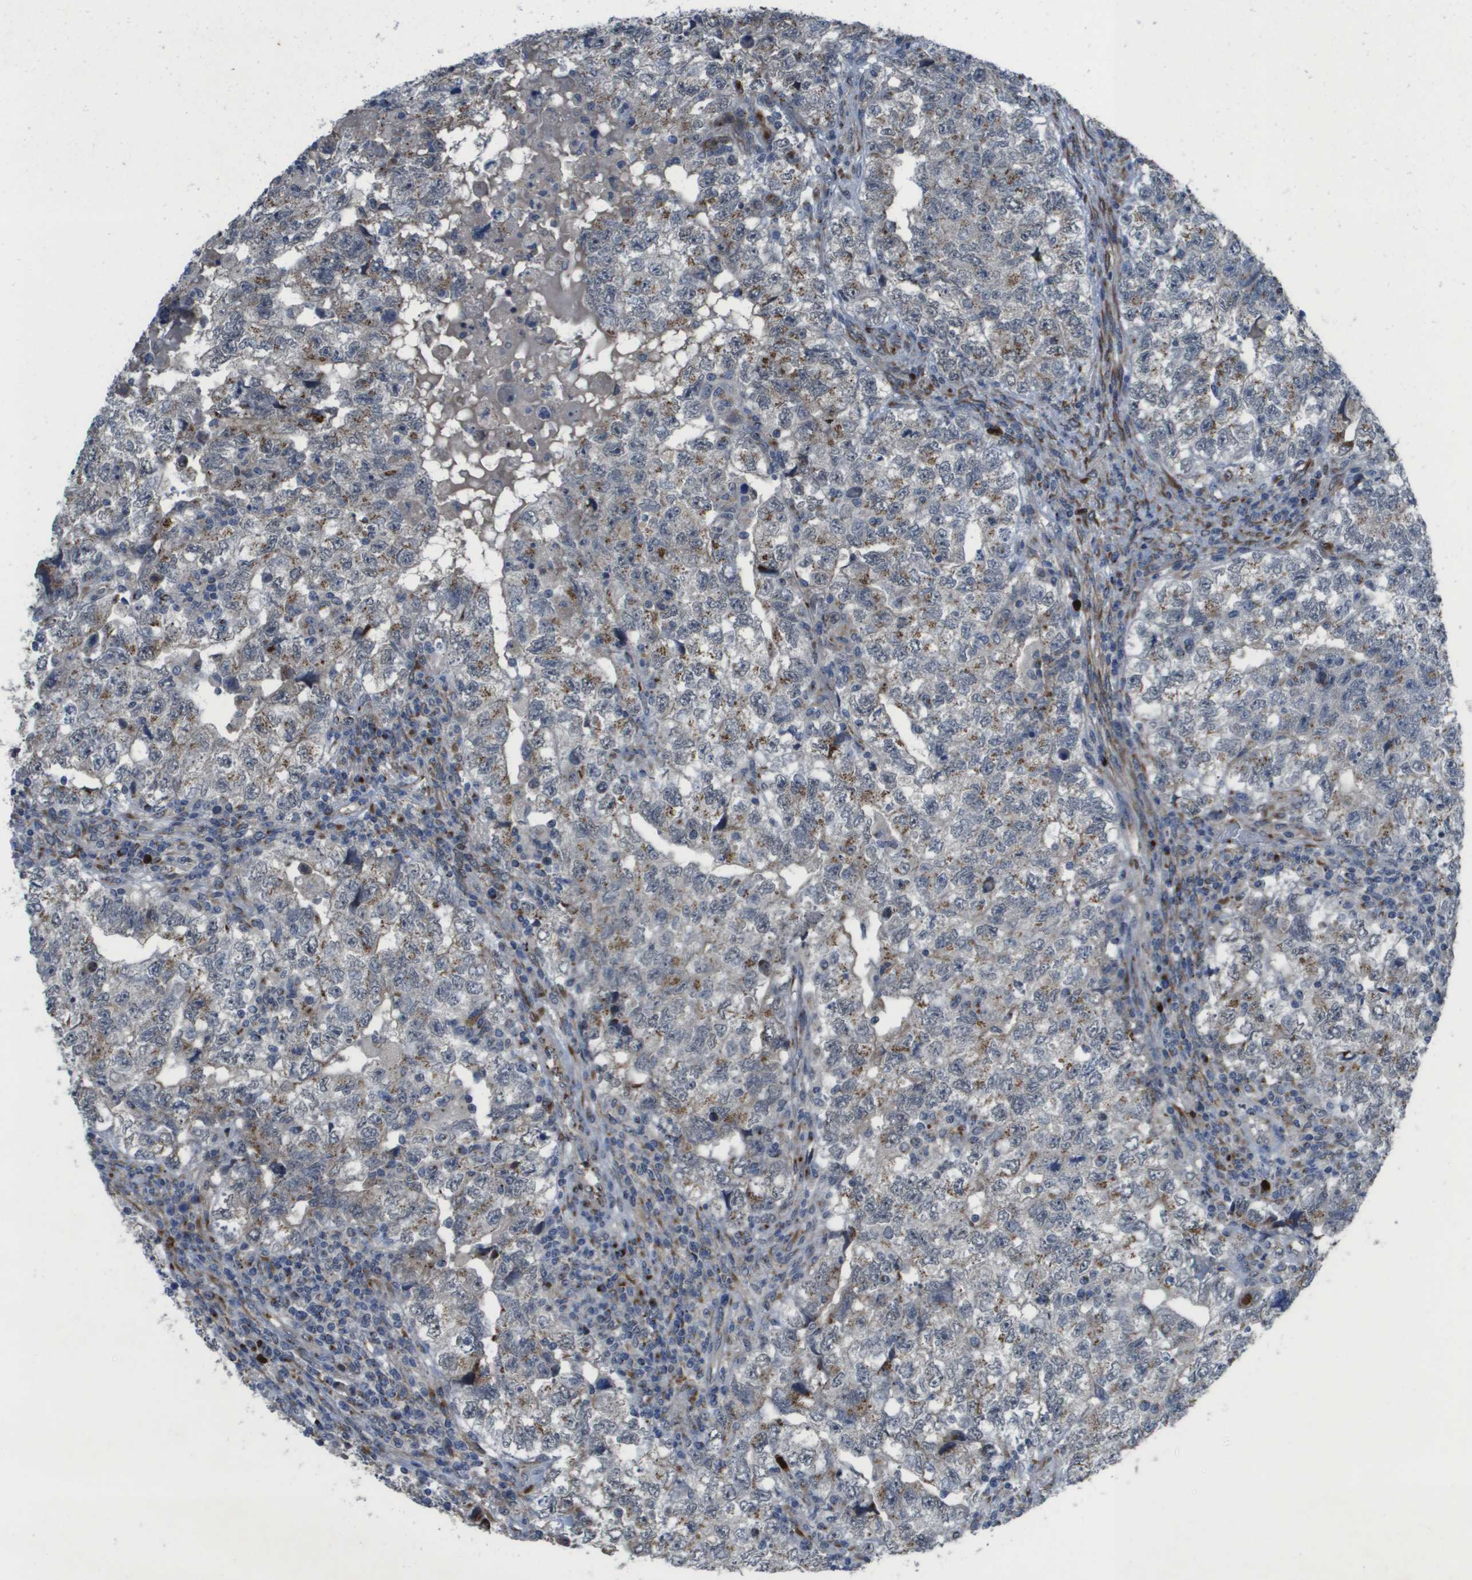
{"staining": {"intensity": "moderate", "quantity": "<25%", "location": "cytoplasmic/membranous"}, "tissue": "testis cancer", "cell_type": "Tumor cells", "image_type": "cancer", "snomed": [{"axis": "morphology", "description": "Carcinoma, Embryonal, NOS"}, {"axis": "topography", "description": "Testis"}], "caption": "IHC histopathology image of human testis embryonal carcinoma stained for a protein (brown), which exhibits low levels of moderate cytoplasmic/membranous expression in about <25% of tumor cells.", "gene": "QSOX2", "patient": {"sex": "male", "age": 36}}